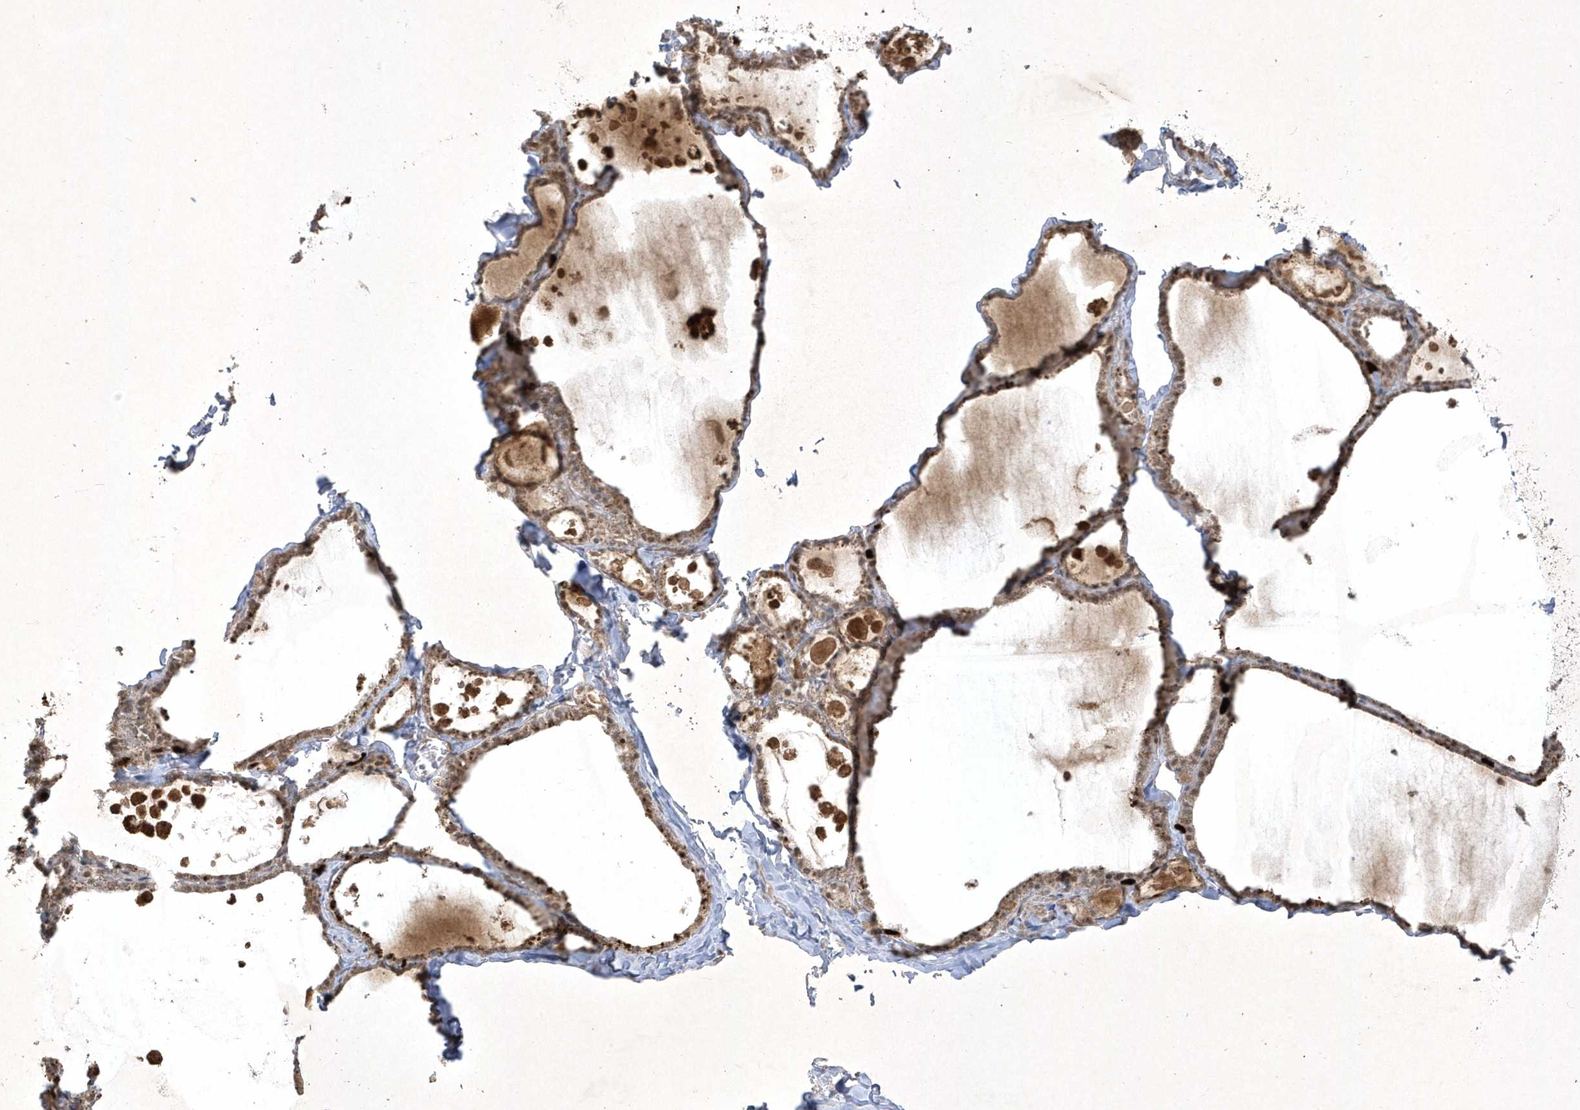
{"staining": {"intensity": "weak", "quantity": ">75%", "location": "cytoplasmic/membranous"}, "tissue": "thyroid gland", "cell_type": "Glandular cells", "image_type": "normal", "snomed": [{"axis": "morphology", "description": "Normal tissue, NOS"}, {"axis": "topography", "description": "Thyroid gland"}], "caption": "Protein staining of normal thyroid gland demonstrates weak cytoplasmic/membranous expression in approximately >75% of glandular cells.", "gene": "ZNF213", "patient": {"sex": "male", "age": 56}}